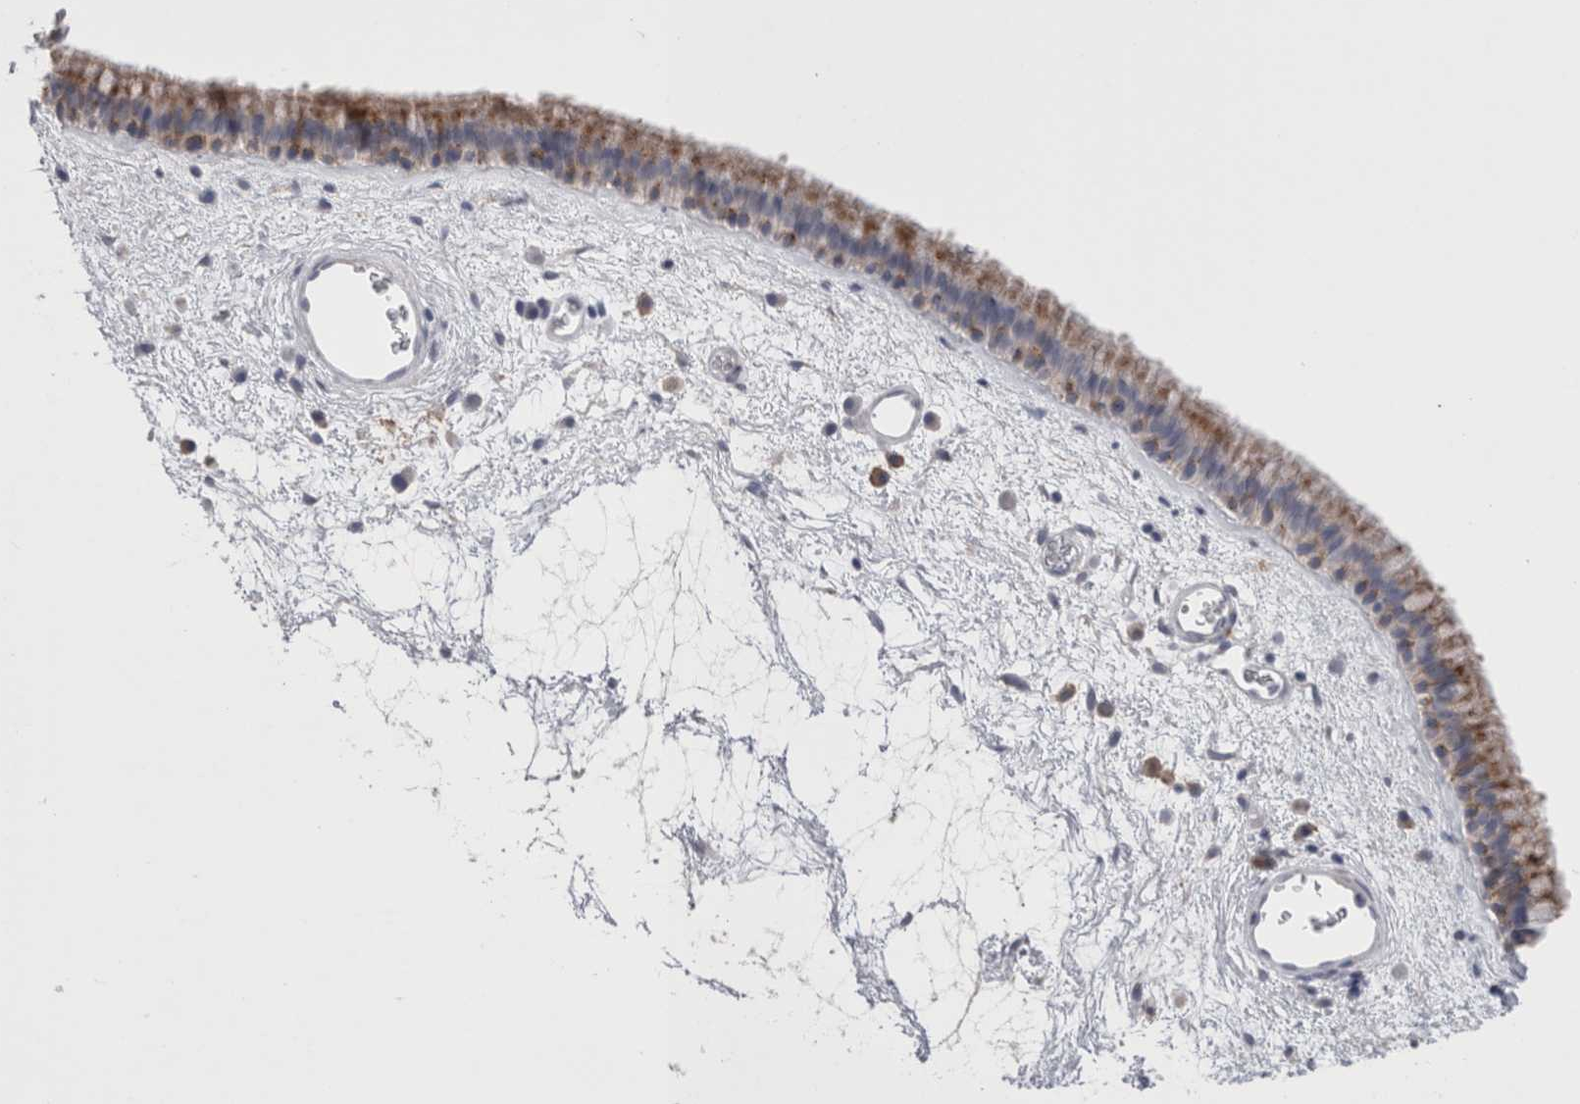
{"staining": {"intensity": "moderate", "quantity": "25%-75%", "location": "cytoplasmic/membranous"}, "tissue": "nasopharynx", "cell_type": "Respiratory epithelial cells", "image_type": "normal", "snomed": [{"axis": "morphology", "description": "Normal tissue, NOS"}, {"axis": "morphology", "description": "Inflammation, NOS"}, {"axis": "topography", "description": "Nasopharynx"}], "caption": "A histopathology image of human nasopharynx stained for a protein demonstrates moderate cytoplasmic/membranous brown staining in respiratory epithelial cells. Immunohistochemistry stains the protein of interest in brown and the nuclei are stained blue.", "gene": "EPDR1", "patient": {"sex": "male", "age": 48}}